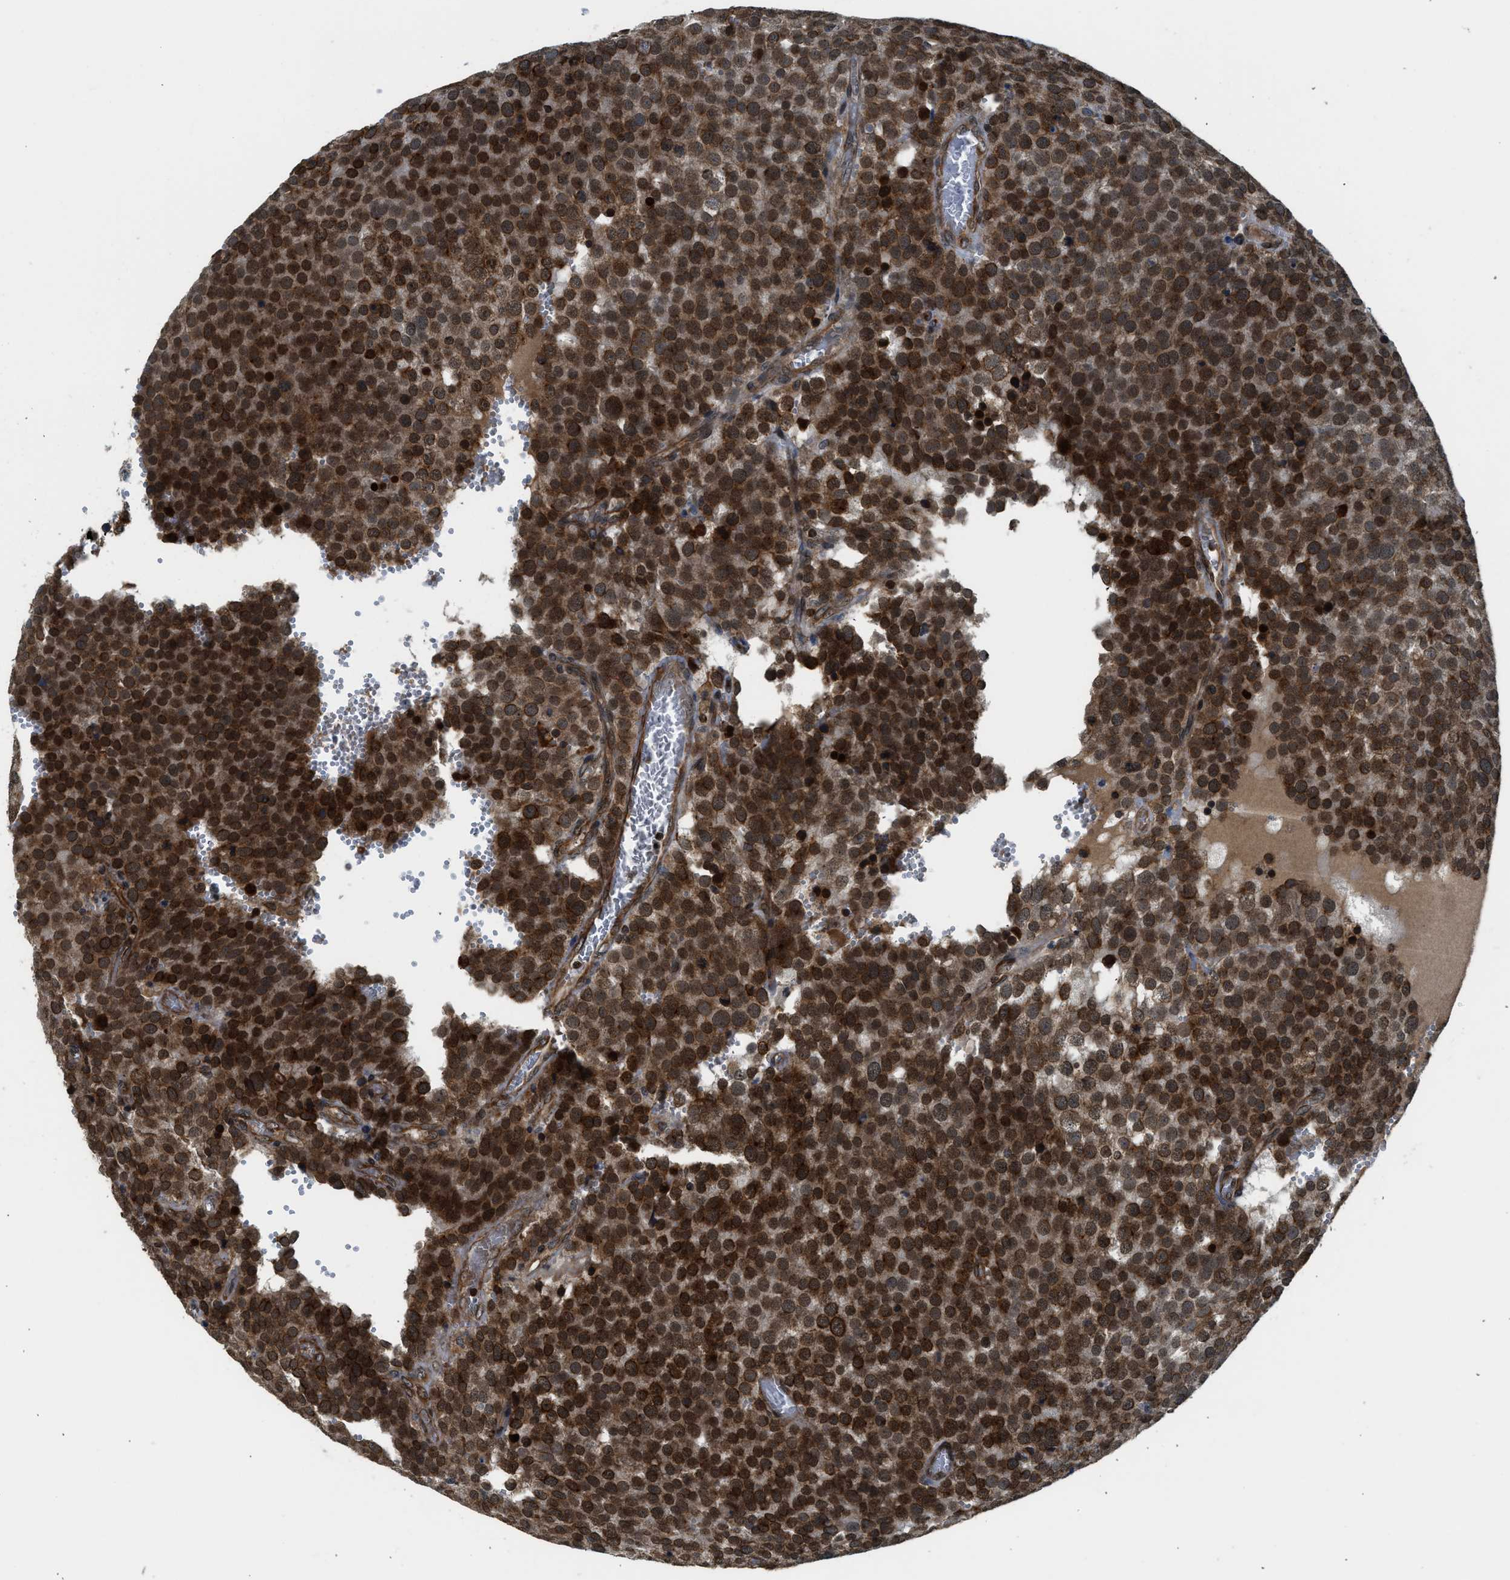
{"staining": {"intensity": "strong", "quantity": ">75%", "location": "cytoplasmic/membranous"}, "tissue": "testis cancer", "cell_type": "Tumor cells", "image_type": "cancer", "snomed": [{"axis": "morphology", "description": "Normal tissue, NOS"}, {"axis": "morphology", "description": "Seminoma, NOS"}, {"axis": "topography", "description": "Testis"}], "caption": "Testis seminoma stained with a protein marker displays strong staining in tumor cells.", "gene": "RETREG3", "patient": {"sex": "male", "age": 71}}